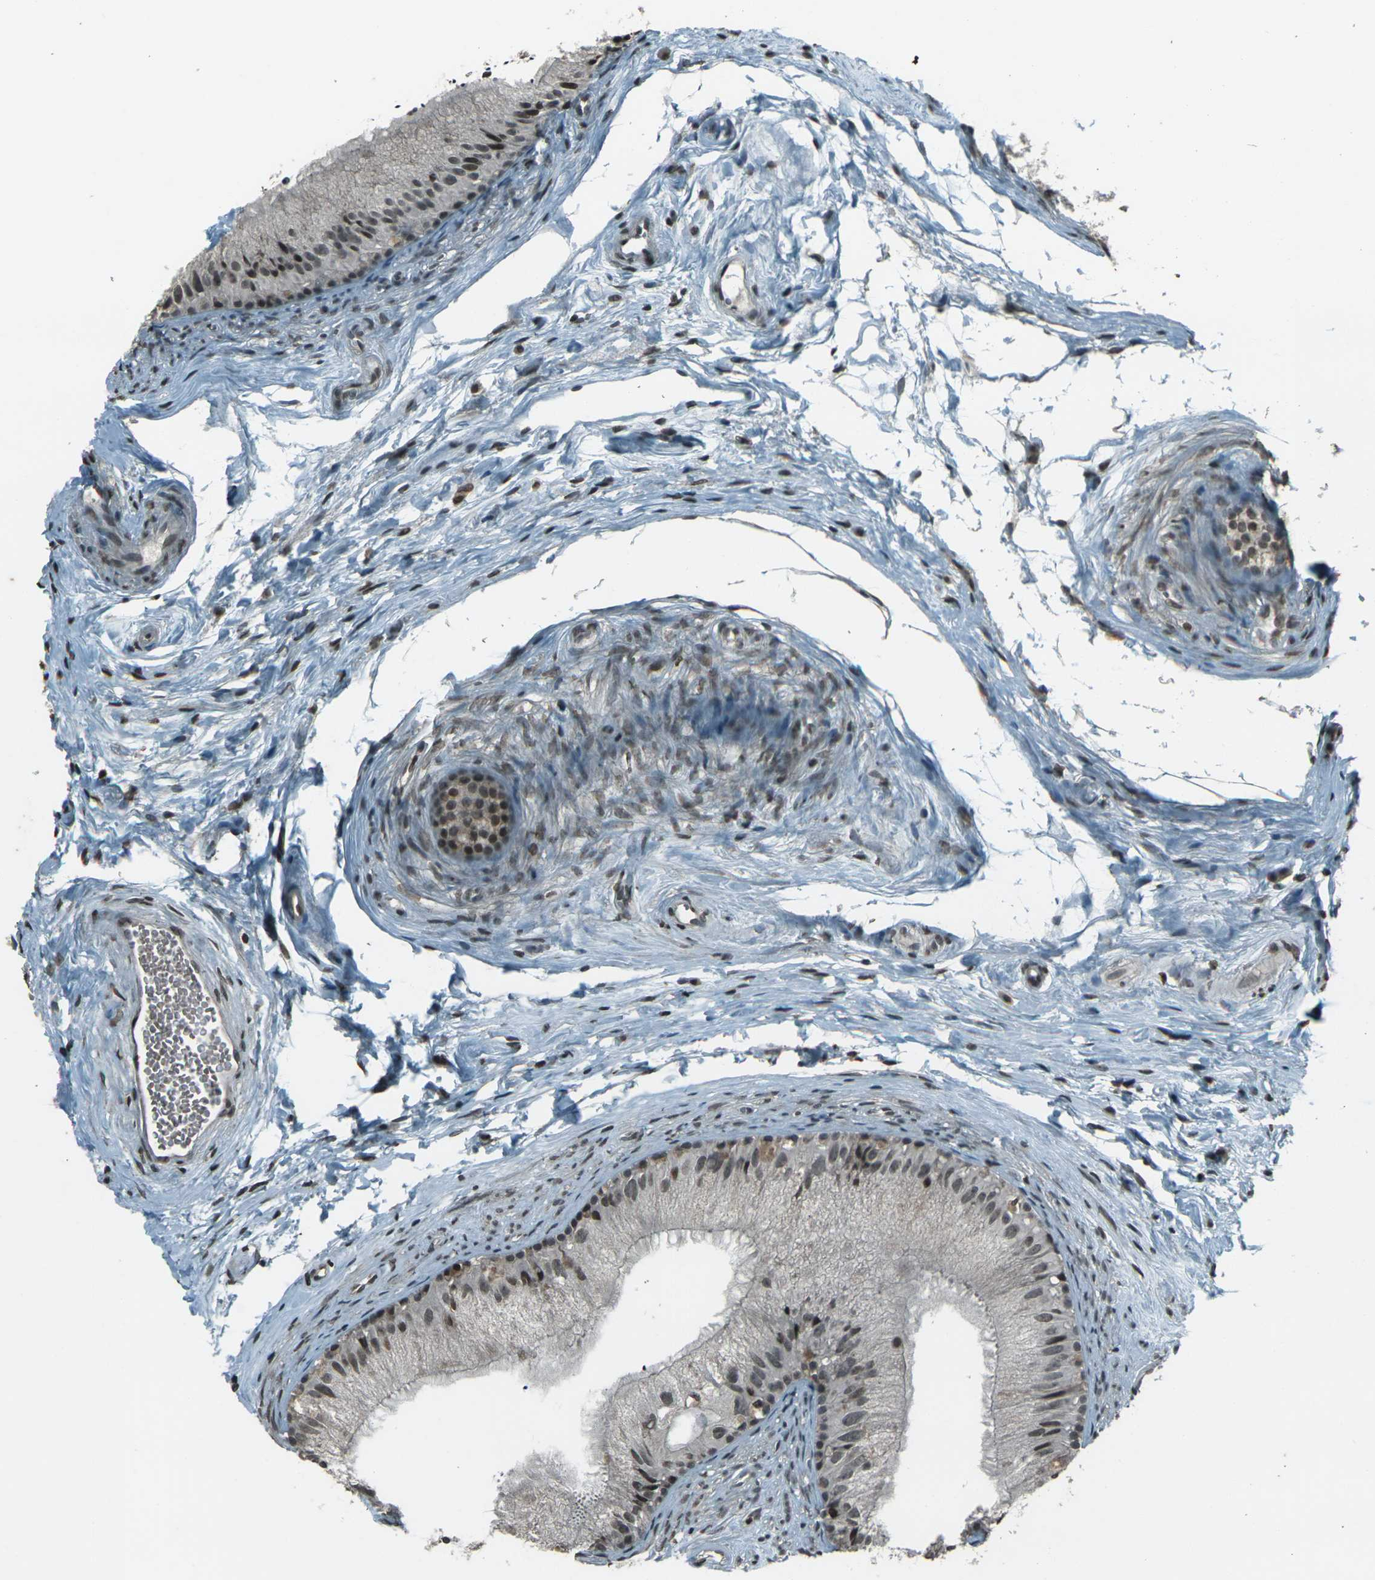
{"staining": {"intensity": "strong", "quantity": "25%-75%", "location": "nuclear"}, "tissue": "epididymis", "cell_type": "Glandular cells", "image_type": "normal", "snomed": [{"axis": "morphology", "description": "Normal tissue, NOS"}, {"axis": "topography", "description": "Epididymis"}], "caption": "Immunohistochemistry (IHC) (DAB) staining of unremarkable human epididymis demonstrates strong nuclear protein staining in about 25%-75% of glandular cells. (IHC, brightfield microscopy, high magnification).", "gene": "PRPF8", "patient": {"sex": "male", "age": 56}}